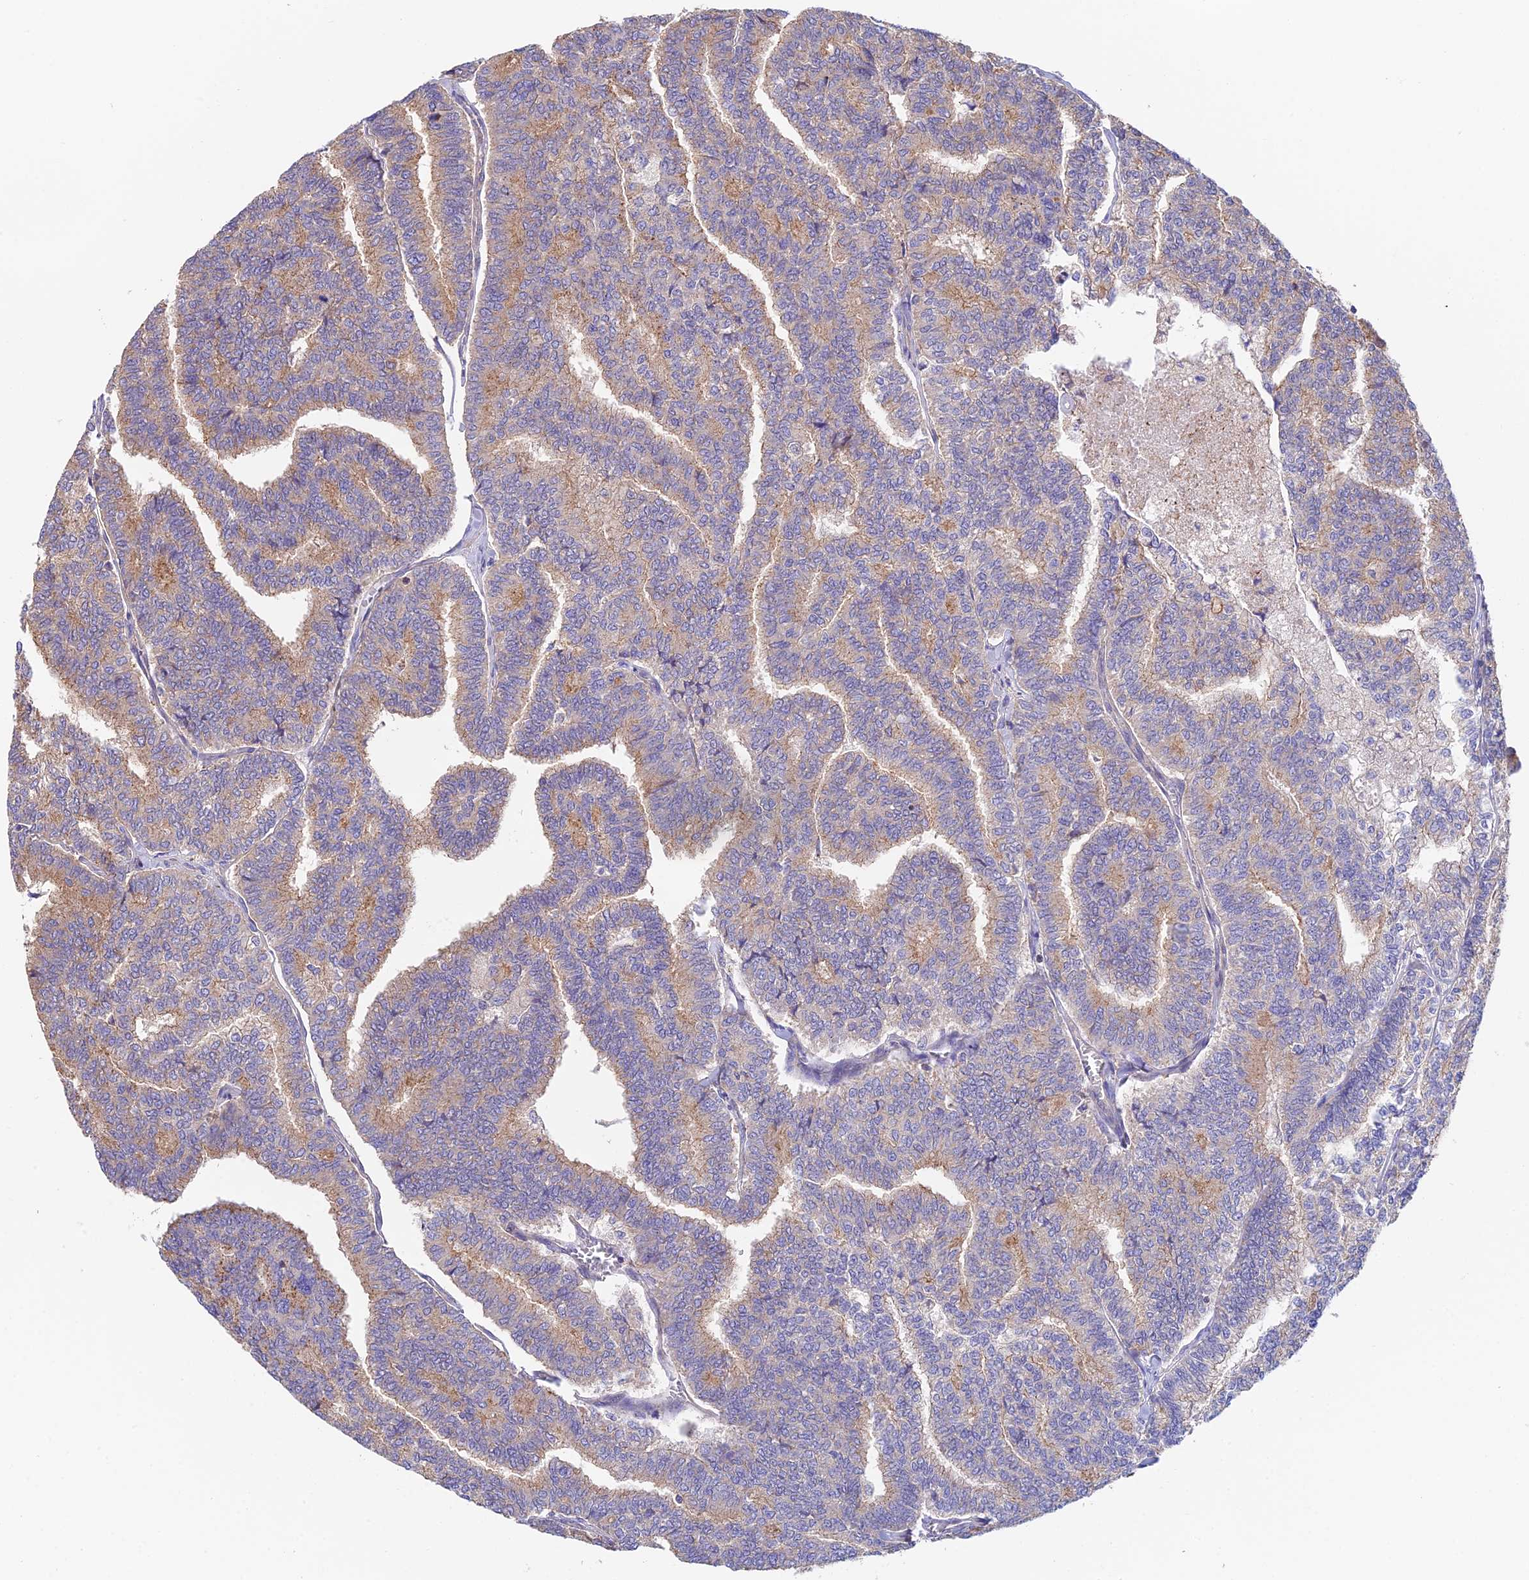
{"staining": {"intensity": "moderate", "quantity": ">75%", "location": "cytoplasmic/membranous"}, "tissue": "thyroid cancer", "cell_type": "Tumor cells", "image_type": "cancer", "snomed": [{"axis": "morphology", "description": "Papillary adenocarcinoma, NOS"}, {"axis": "topography", "description": "Thyroid gland"}], "caption": "This histopathology image demonstrates thyroid cancer (papillary adenocarcinoma) stained with immunohistochemistry (IHC) to label a protein in brown. The cytoplasmic/membranous of tumor cells show moderate positivity for the protein. Nuclei are counter-stained blue.", "gene": "QRFP", "patient": {"sex": "female", "age": 35}}